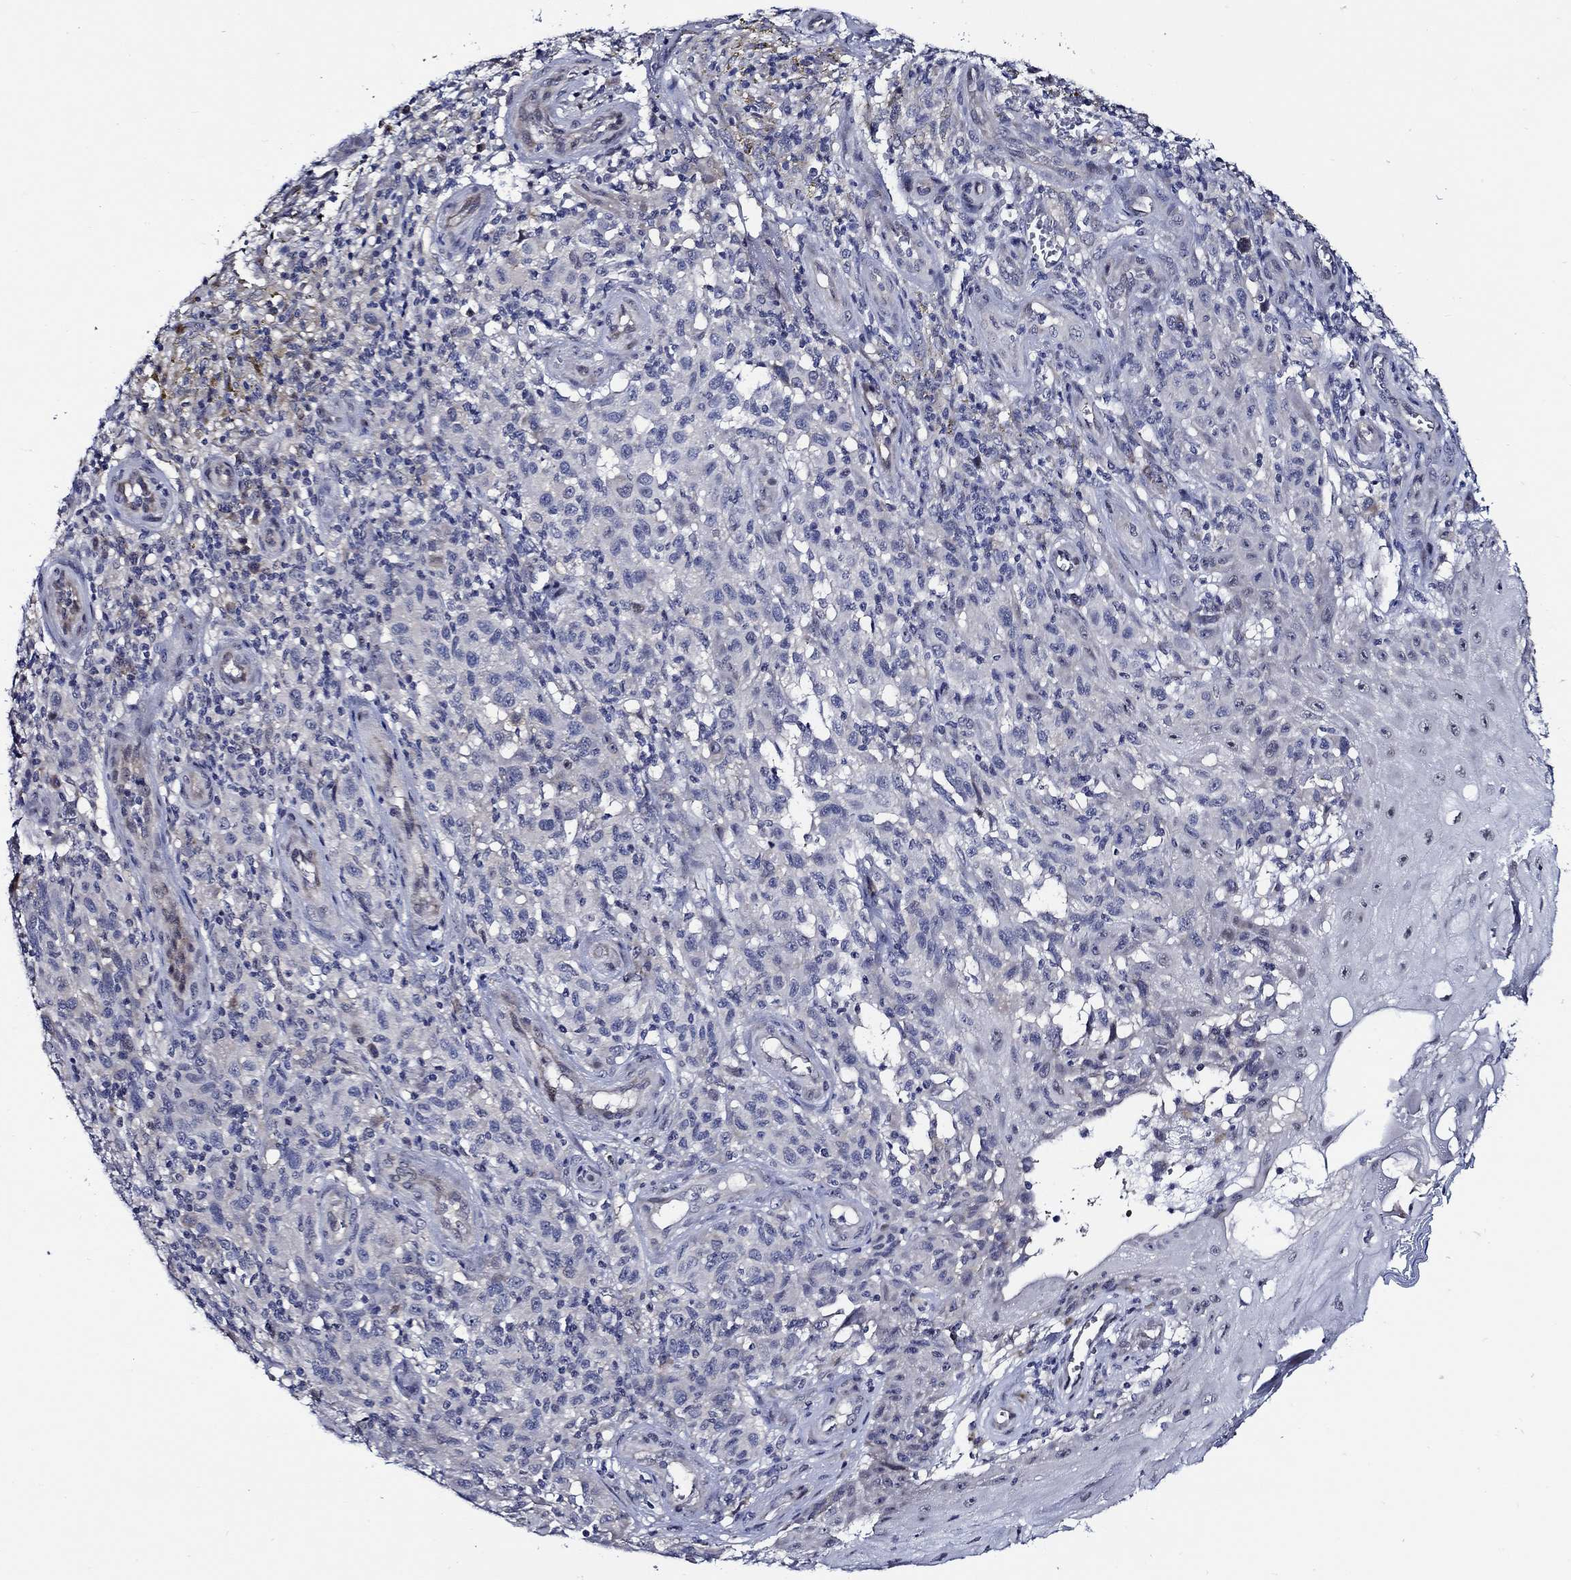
{"staining": {"intensity": "negative", "quantity": "none", "location": "none"}, "tissue": "melanoma", "cell_type": "Tumor cells", "image_type": "cancer", "snomed": [{"axis": "morphology", "description": "Malignant melanoma, NOS"}, {"axis": "topography", "description": "Skin"}], "caption": "This is an immunohistochemistry image of melanoma. There is no positivity in tumor cells.", "gene": "C8orf48", "patient": {"sex": "female", "age": 53}}